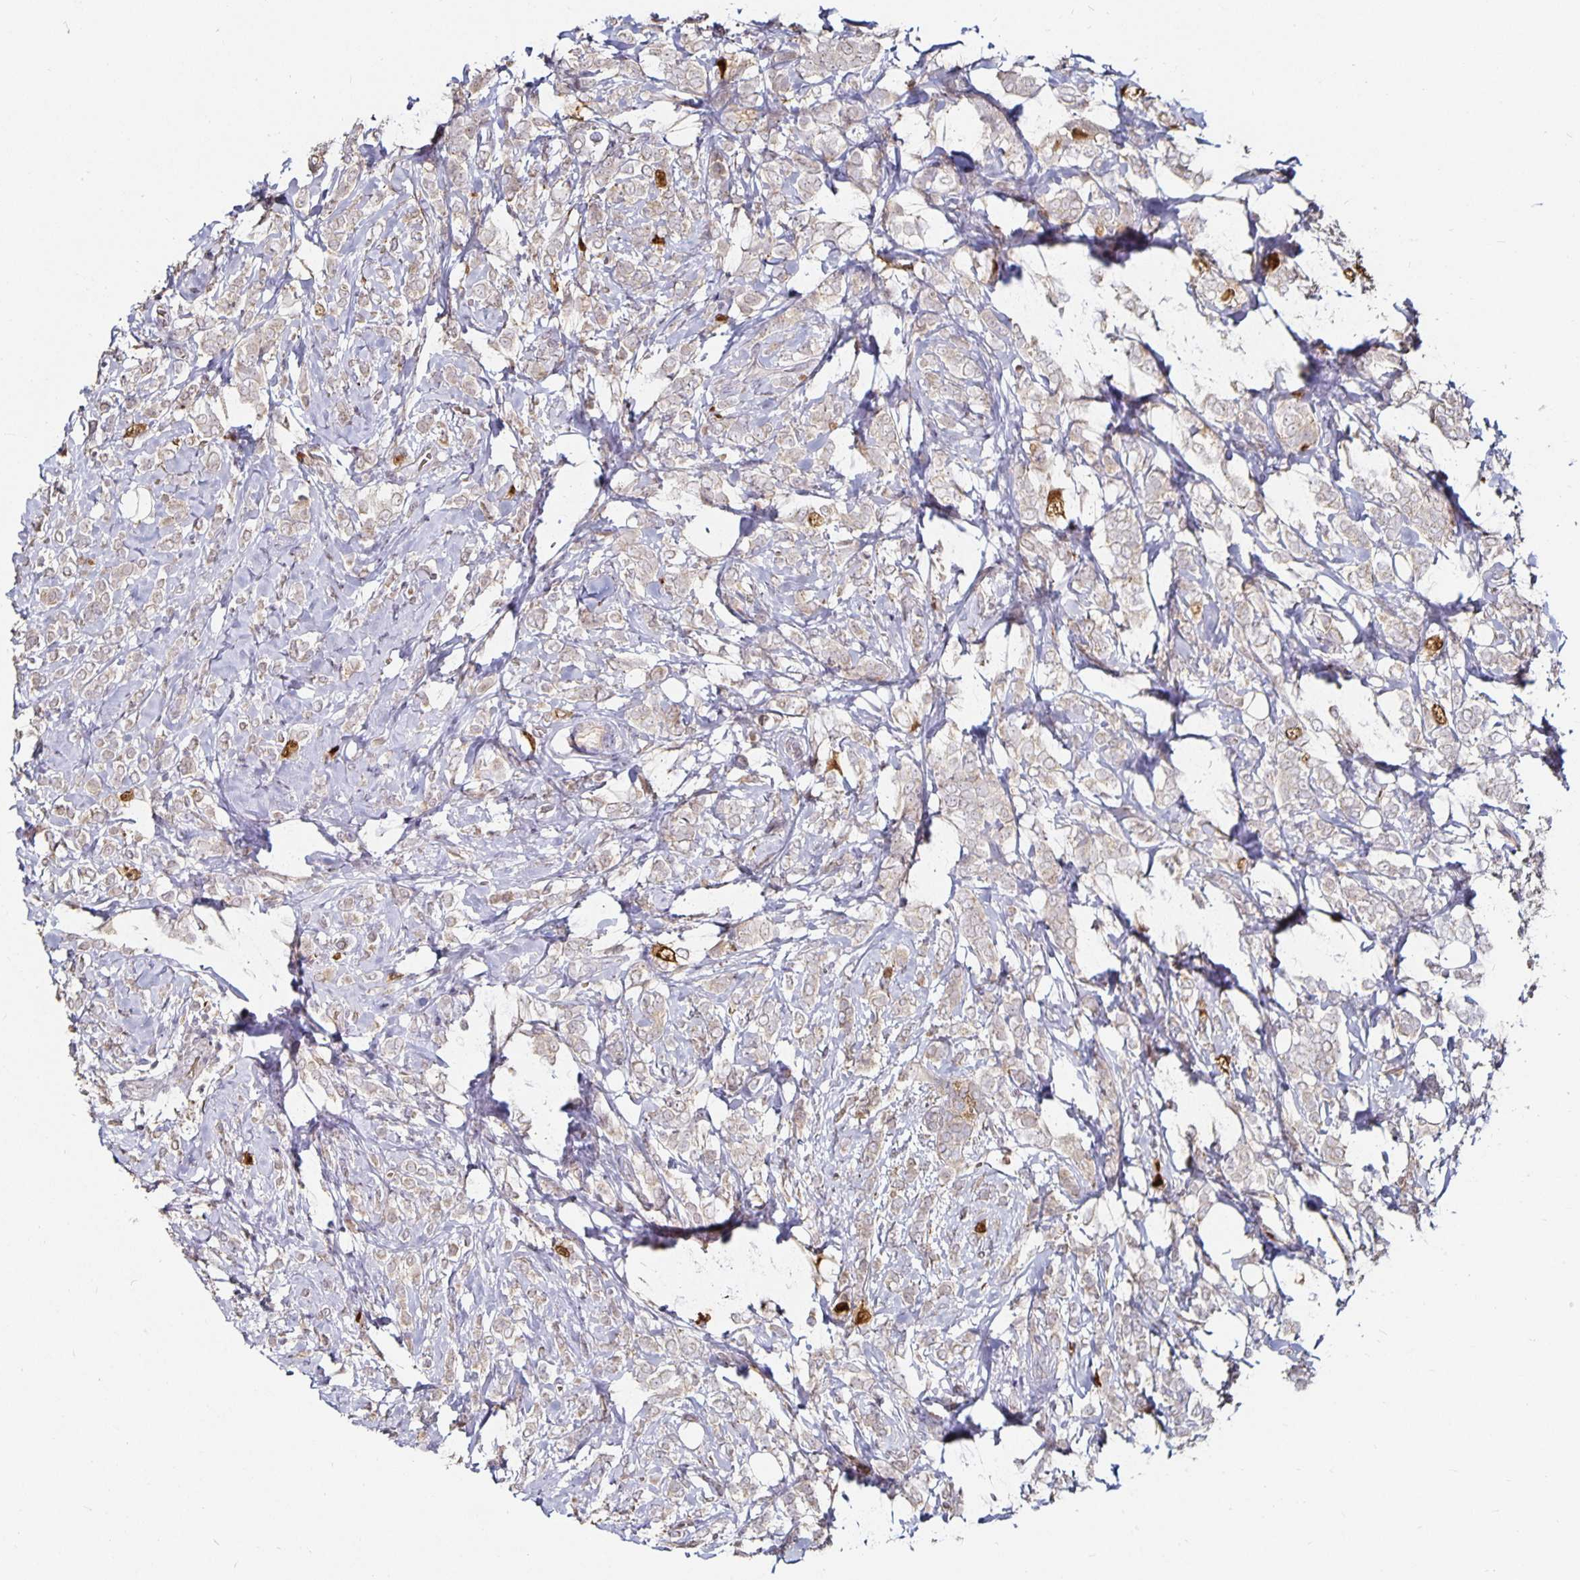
{"staining": {"intensity": "weak", "quantity": "<25%", "location": "cytoplasmic/membranous"}, "tissue": "breast cancer", "cell_type": "Tumor cells", "image_type": "cancer", "snomed": [{"axis": "morphology", "description": "Lobular carcinoma"}, {"axis": "topography", "description": "Breast"}], "caption": "Breast cancer (lobular carcinoma) was stained to show a protein in brown. There is no significant staining in tumor cells. (DAB immunohistochemistry (IHC), high magnification).", "gene": "ANLN", "patient": {"sex": "female", "age": 49}}